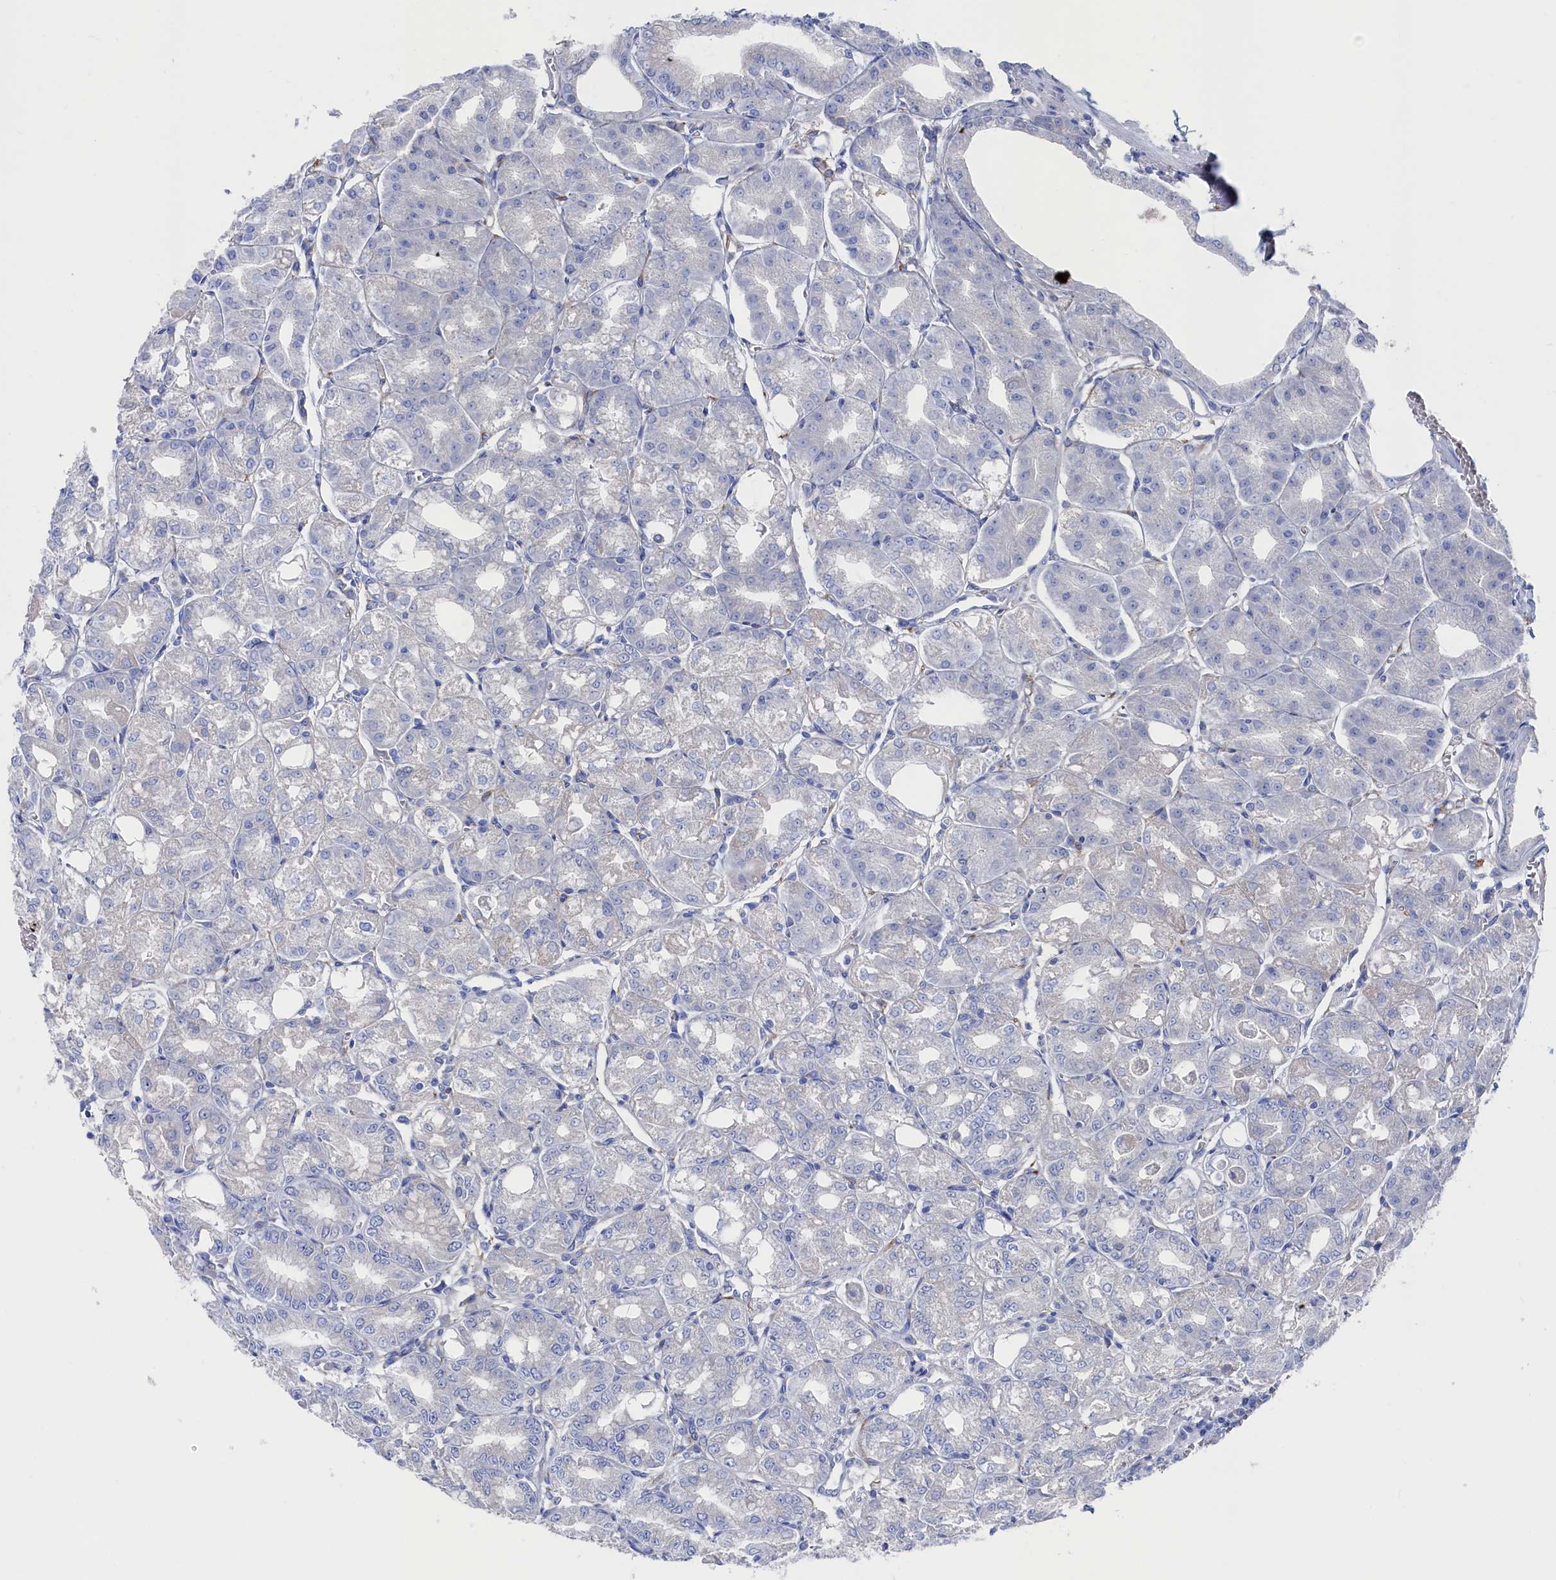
{"staining": {"intensity": "negative", "quantity": "none", "location": "none"}, "tissue": "stomach", "cell_type": "Glandular cells", "image_type": "normal", "snomed": [{"axis": "morphology", "description": "Normal tissue, NOS"}, {"axis": "topography", "description": "Stomach, lower"}], "caption": "Stomach was stained to show a protein in brown. There is no significant staining in glandular cells. (DAB (3,3'-diaminobenzidine) IHC with hematoxylin counter stain).", "gene": "TMOD2", "patient": {"sex": "male", "age": 71}}